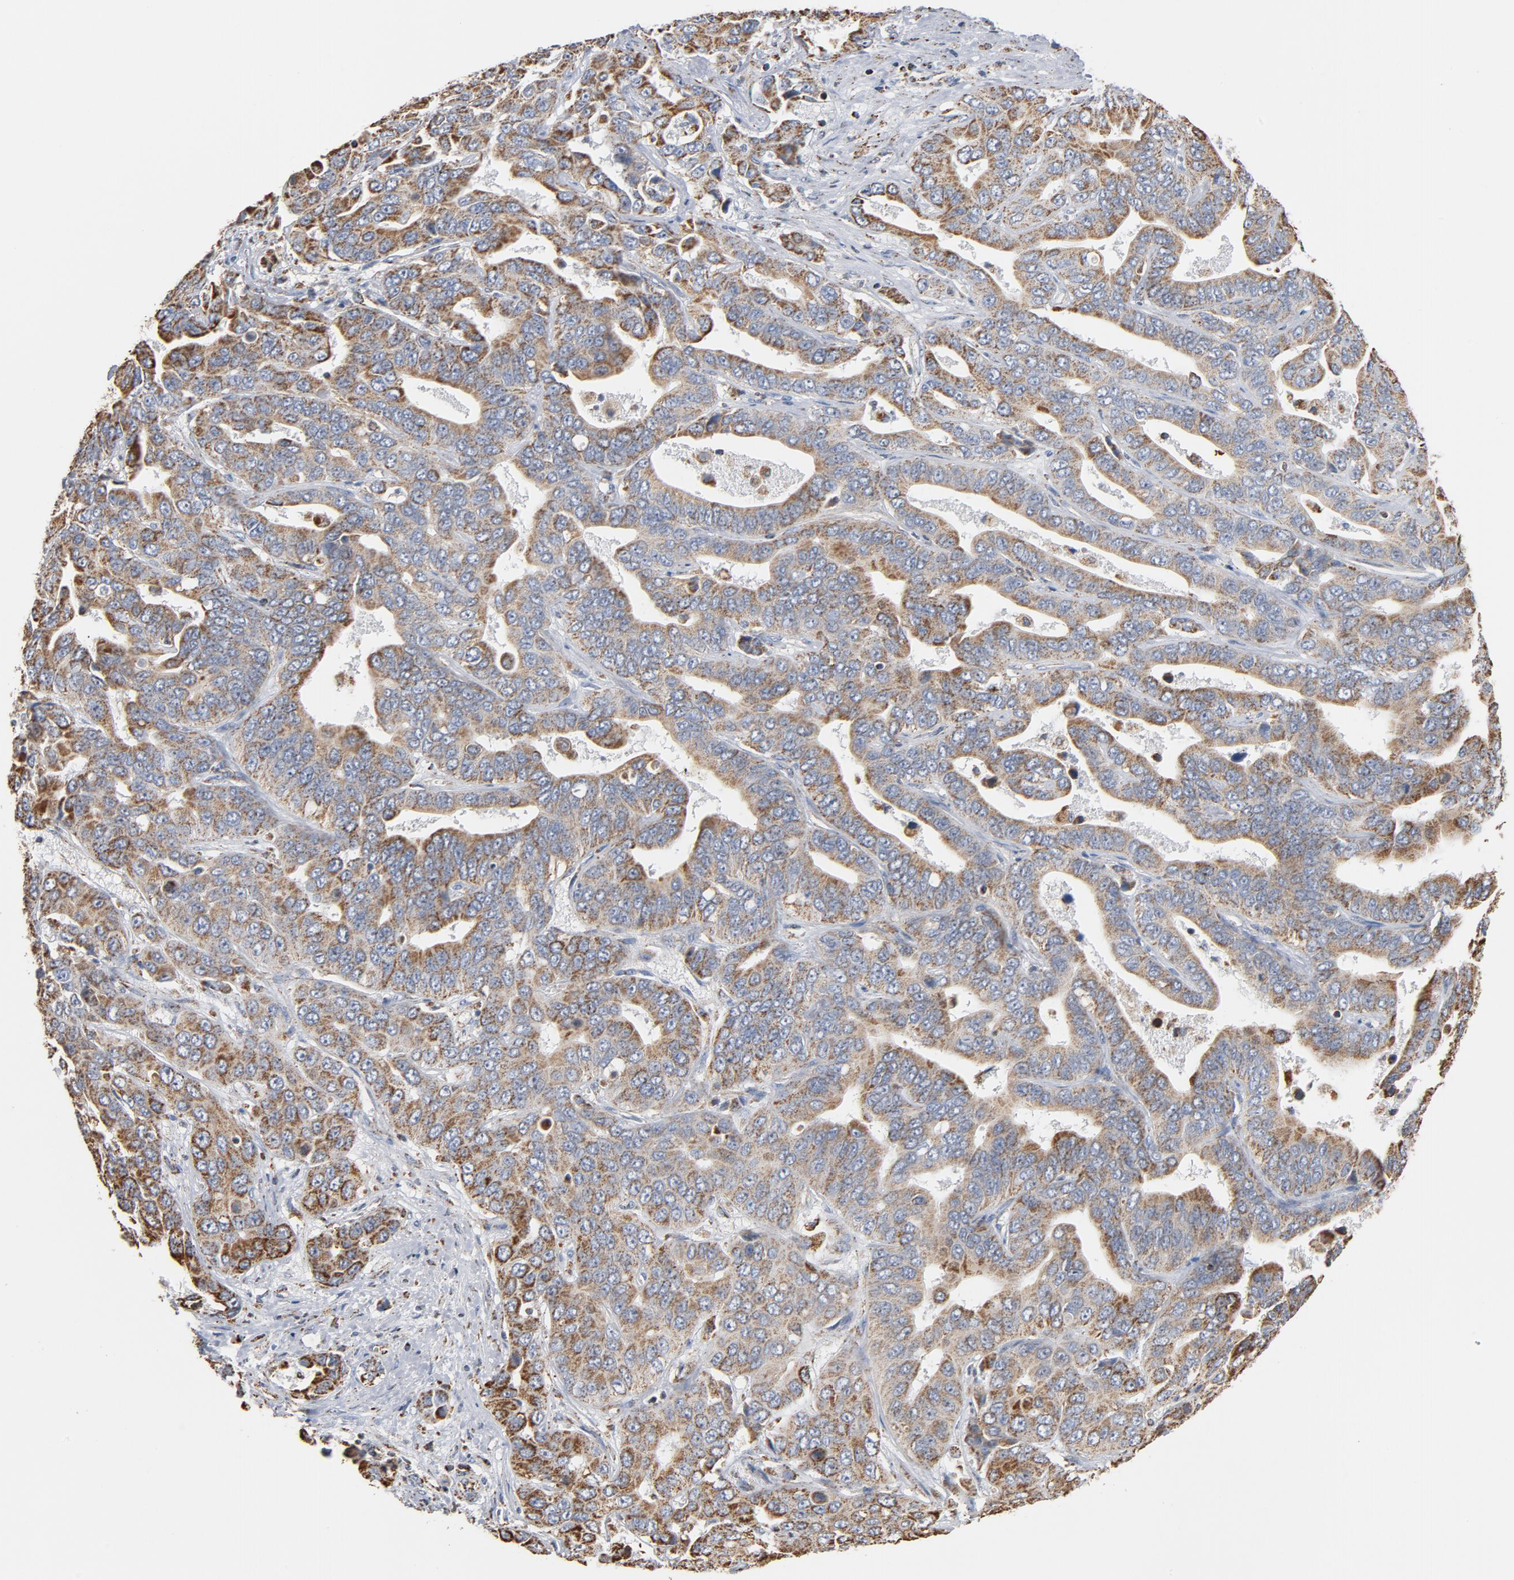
{"staining": {"intensity": "moderate", "quantity": ">75%", "location": "cytoplasmic/membranous"}, "tissue": "liver cancer", "cell_type": "Tumor cells", "image_type": "cancer", "snomed": [{"axis": "morphology", "description": "Cholangiocarcinoma"}, {"axis": "topography", "description": "Liver"}], "caption": "The photomicrograph exhibits a brown stain indicating the presence of a protein in the cytoplasmic/membranous of tumor cells in liver cholangiocarcinoma.", "gene": "NDUFS4", "patient": {"sex": "female", "age": 52}}